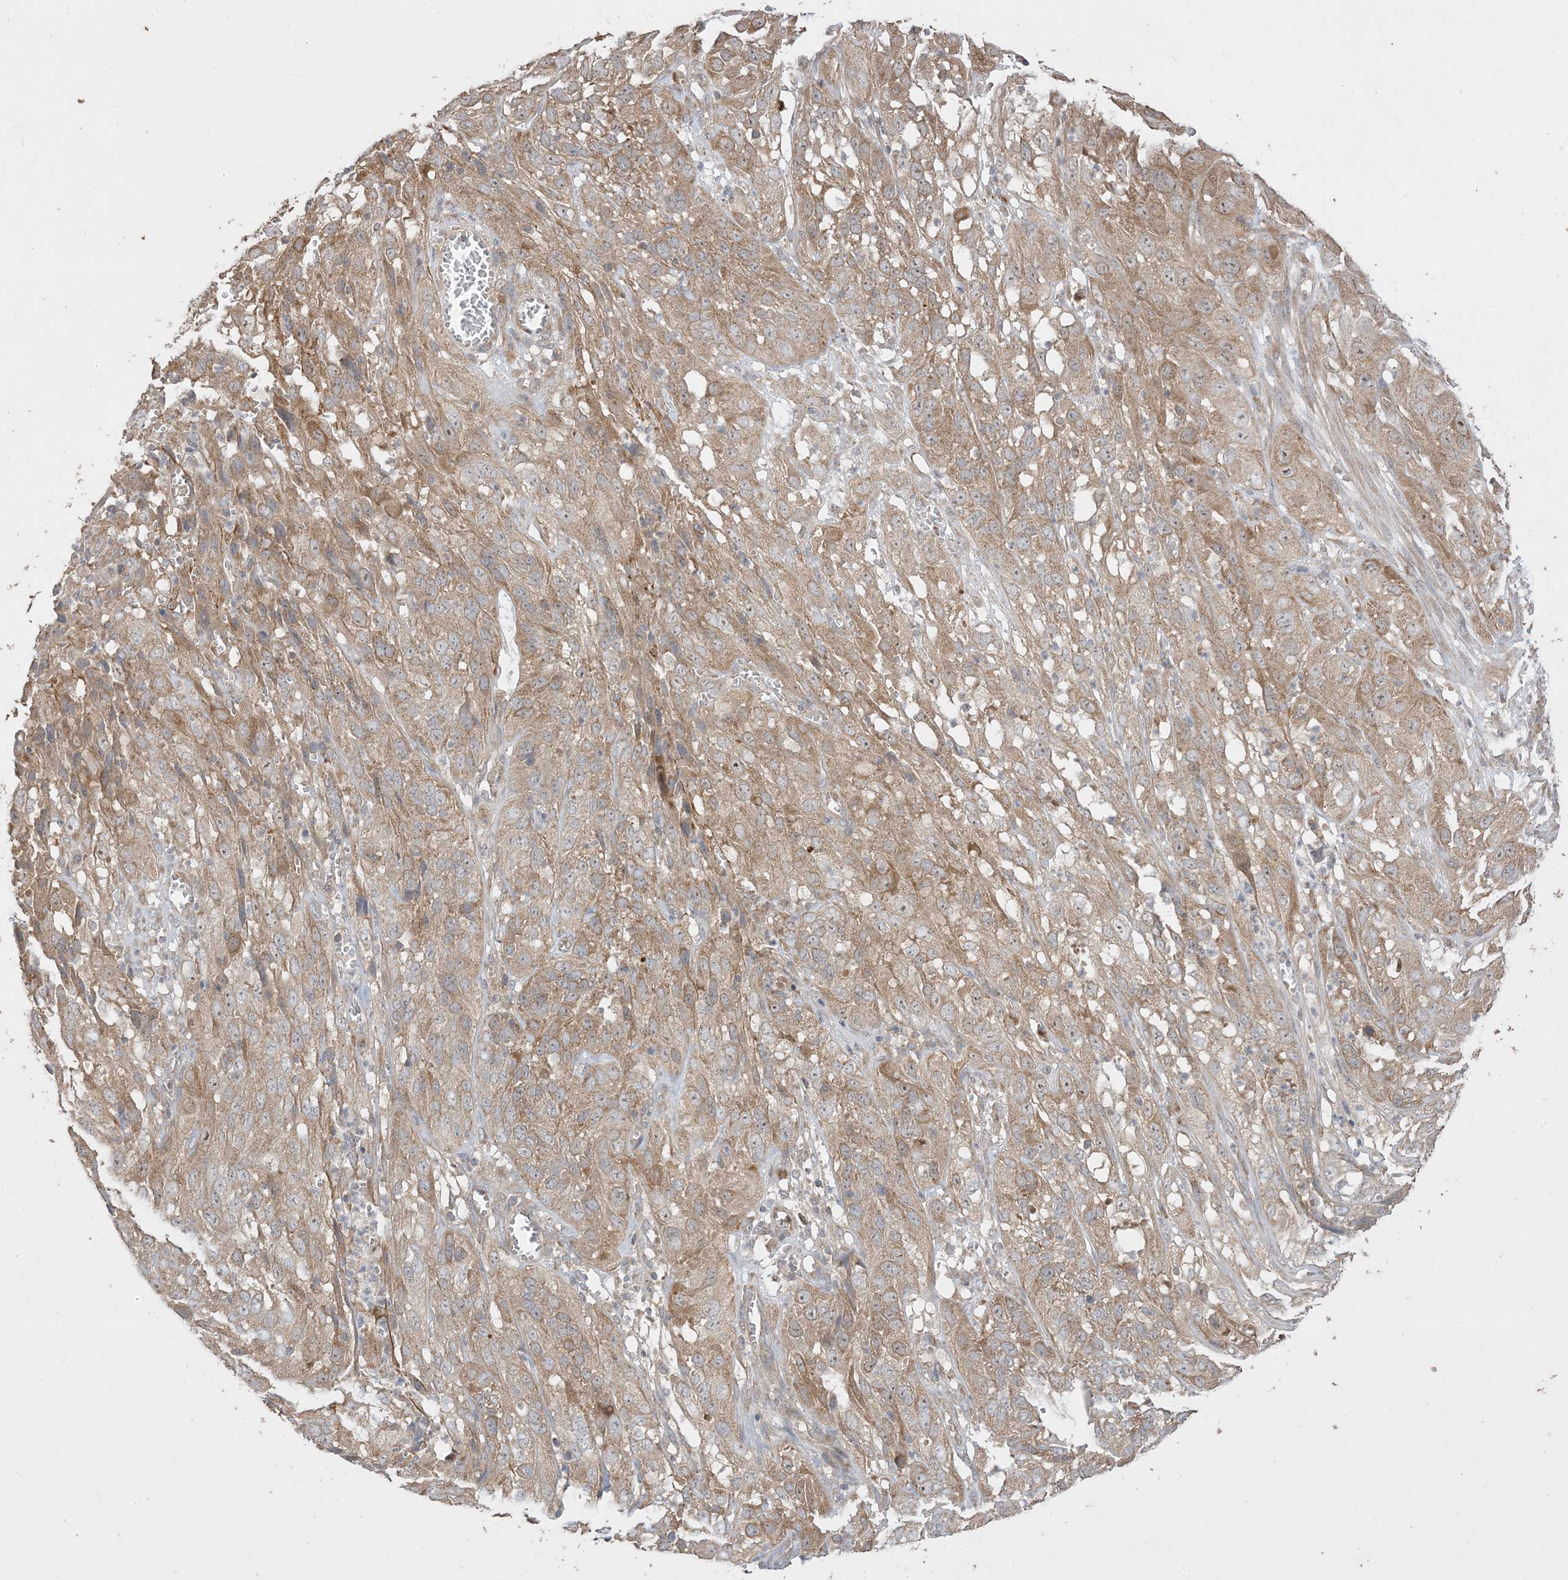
{"staining": {"intensity": "strong", "quantity": ">75%", "location": "cytoplasmic/membranous"}, "tissue": "cervical cancer", "cell_type": "Tumor cells", "image_type": "cancer", "snomed": [{"axis": "morphology", "description": "Squamous cell carcinoma, NOS"}, {"axis": "topography", "description": "Cervix"}], "caption": "A photomicrograph of cervical cancer (squamous cell carcinoma) stained for a protein reveals strong cytoplasmic/membranous brown staining in tumor cells.", "gene": "SIRT3", "patient": {"sex": "female", "age": 32}}